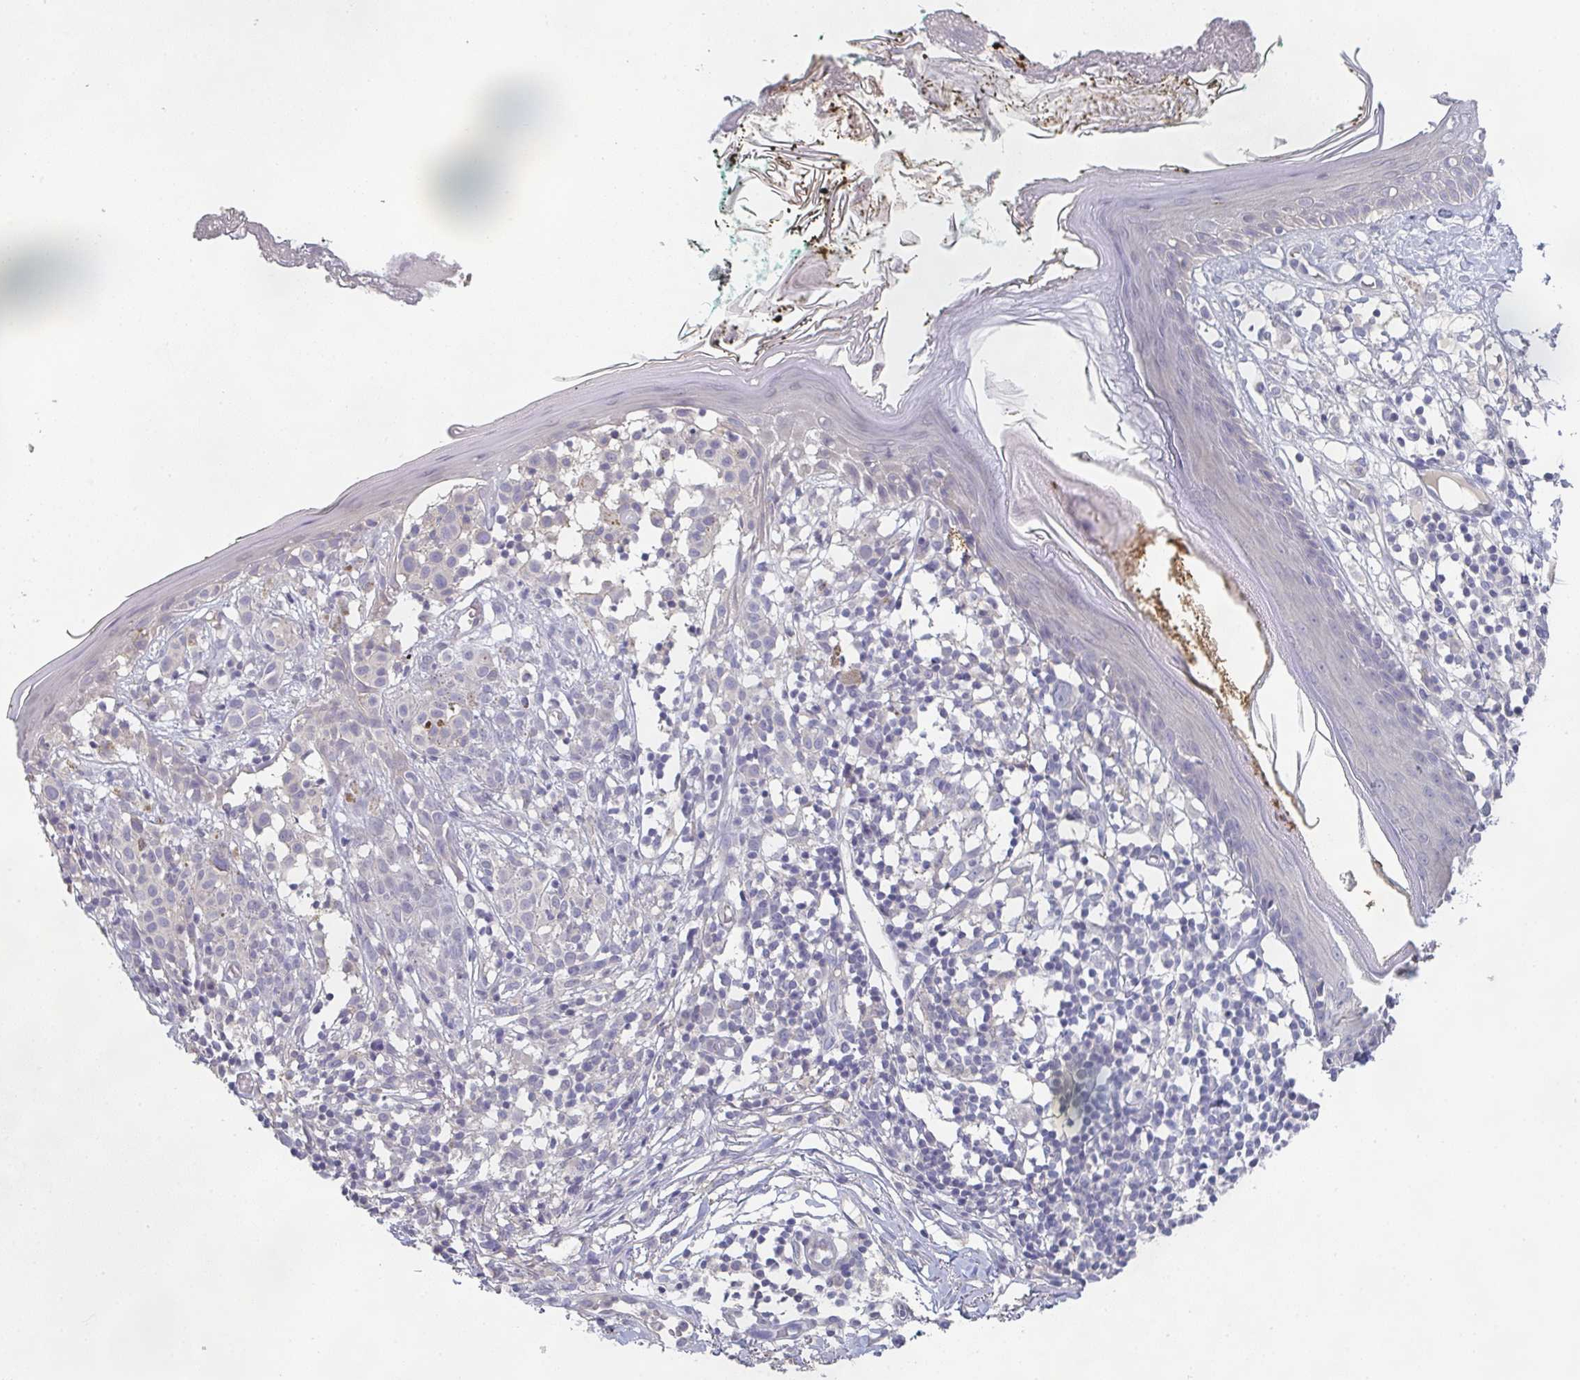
{"staining": {"intensity": "negative", "quantity": "none", "location": "none"}, "tissue": "skin", "cell_type": "Fibroblasts", "image_type": "normal", "snomed": [{"axis": "morphology", "description": "Normal tissue, NOS"}, {"axis": "topography", "description": "Skin"}], "caption": "Fibroblasts show no significant protein staining in normal skin. Brightfield microscopy of immunohistochemistry (IHC) stained with DAB (3,3'-diaminobenzidine) (brown) and hematoxylin (blue), captured at high magnification.", "gene": "CHMP5", "patient": {"sex": "female", "age": 34}}